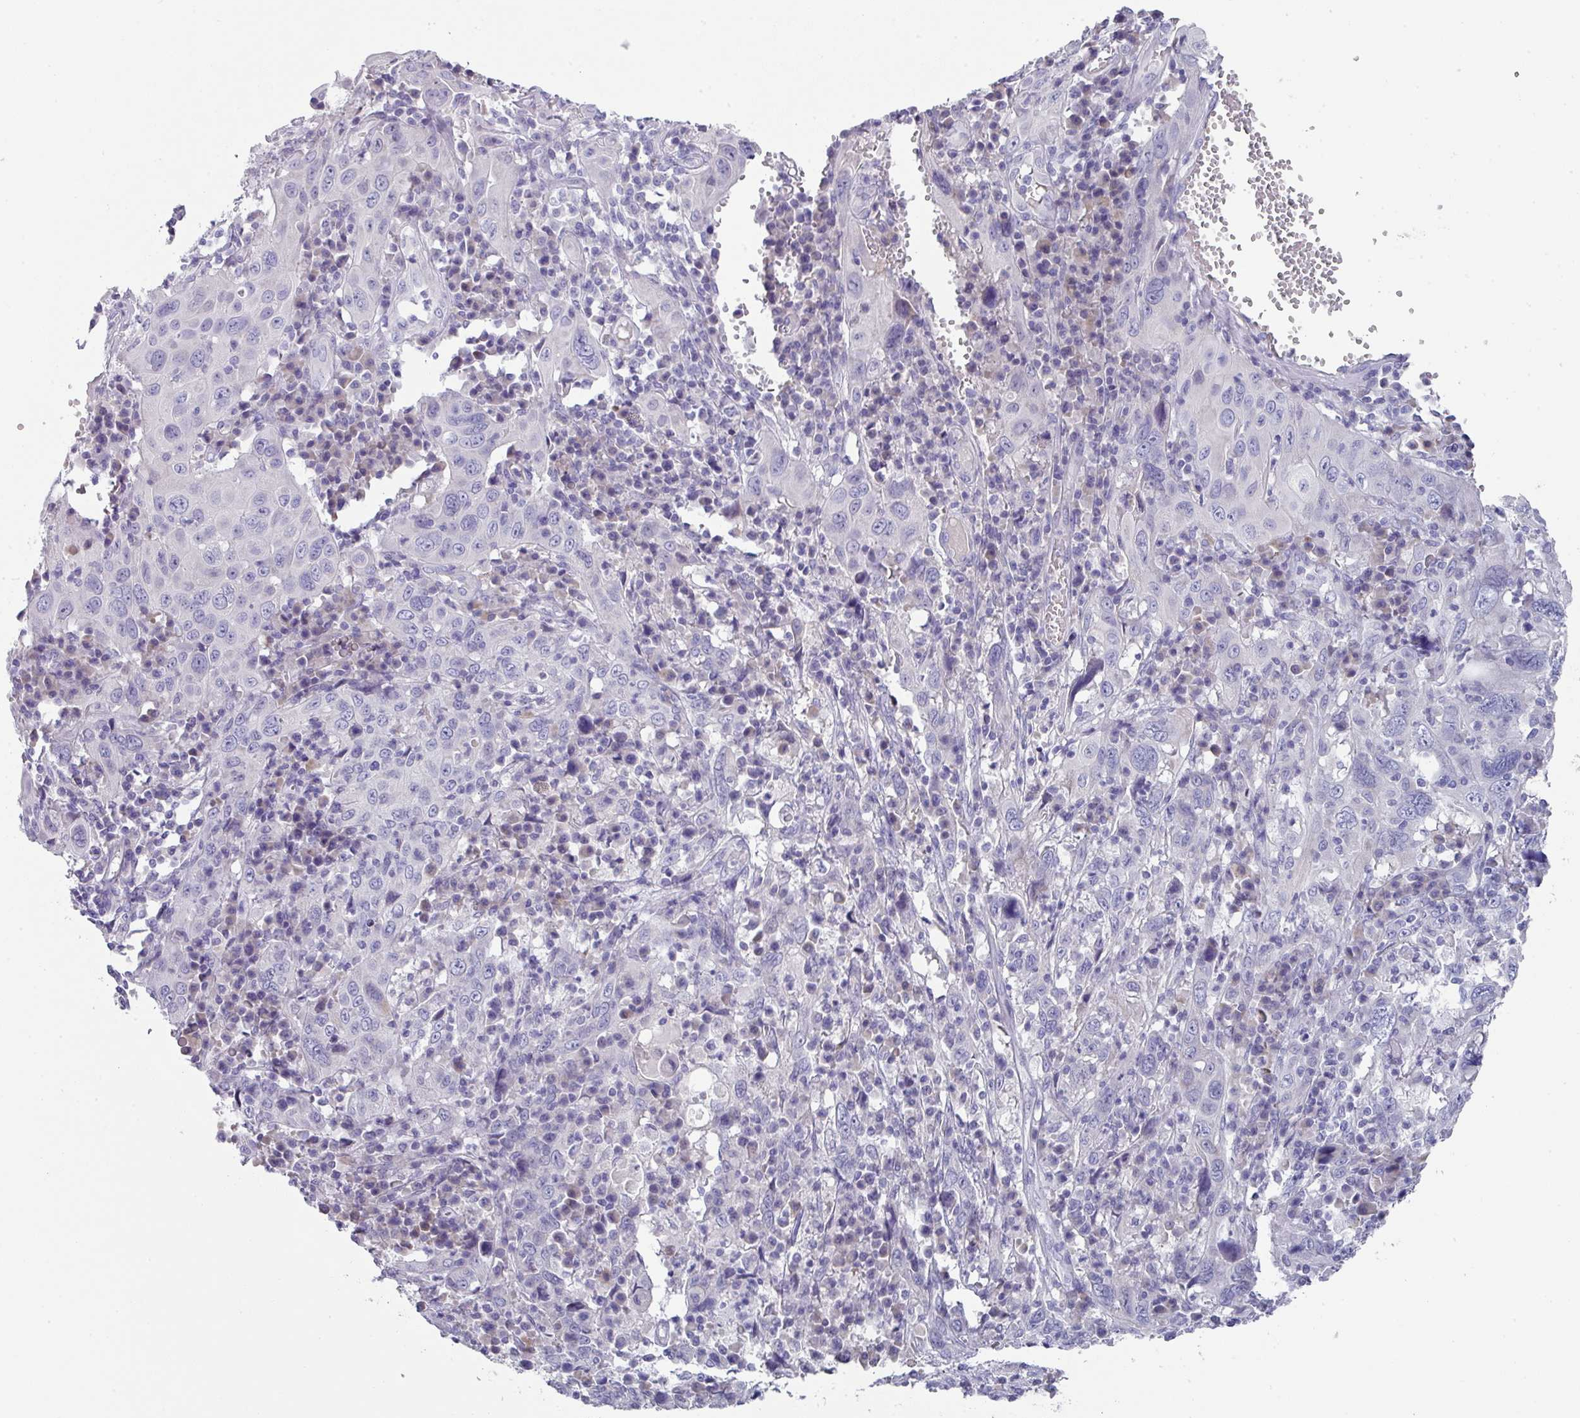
{"staining": {"intensity": "negative", "quantity": "none", "location": "none"}, "tissue": "cervical cancer", "cell_type": "Tumor cells", "image_type": "cancer", "snomed": [{"axis": "morphology", "description": "Squamous cell carcinoma, NOS"}, {"axis": "topography", "description": "Cervix"}], "caption": "Cervical cancer (squamous cell carcinoma) stained for a protein using immunohistochemistry reveals no positivity tumor cells.", "gene": "DEFB115", "patient": {"sex": "female", "age": 46}}